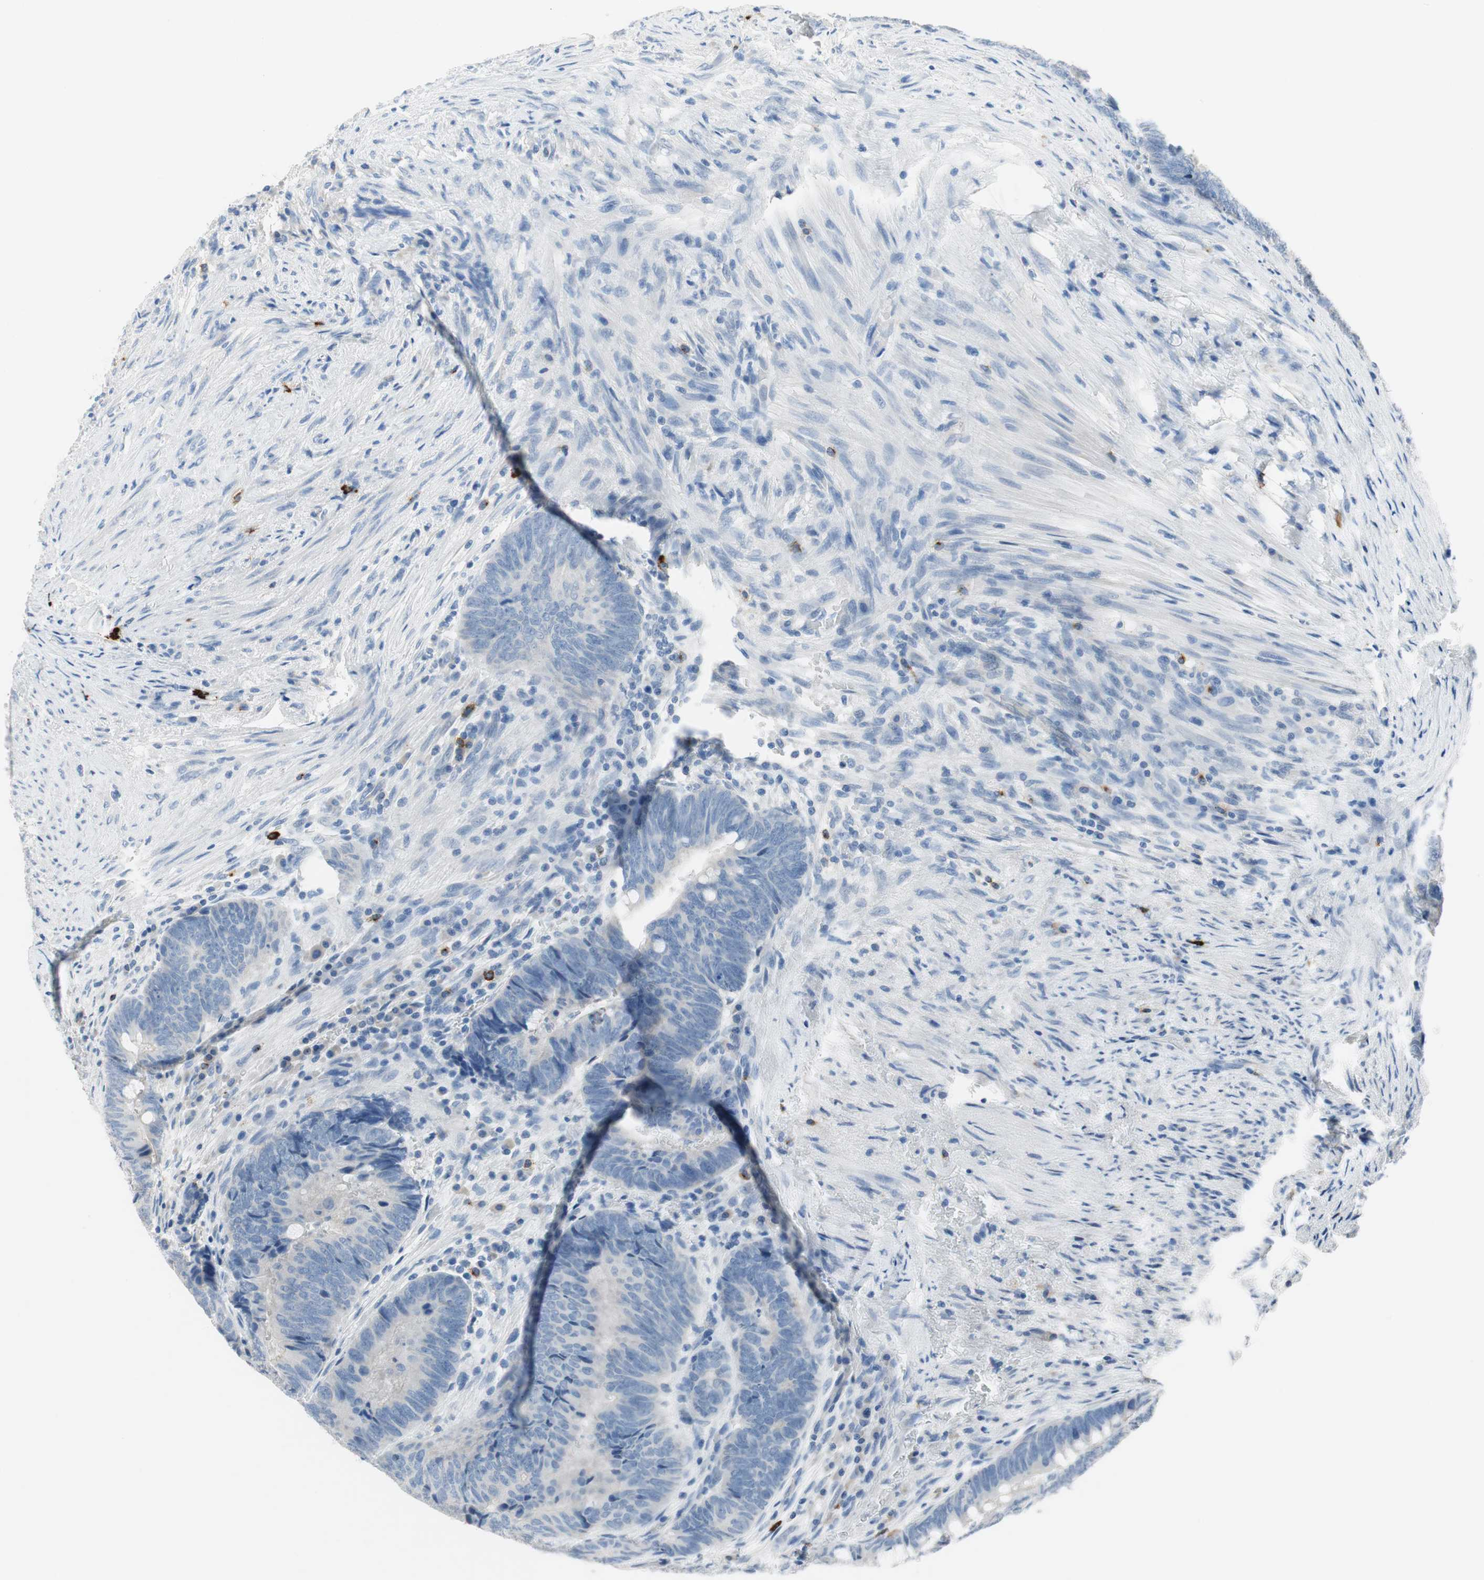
{"staining": {"intensity": "negative", "quantity": "none", "location": "none"}, "tissue": "colorectal cancer", "cell_type": "Tumor cells", "image_type": "cancer", "snomed": [{"axis": "morphology", "description": "Normal tissue, NOS"}, {"axis": "morphology", "description": "Adenocarcinoma, NOS"}, {"axis": "topography", "description": "Rectum"}, {"axis": "topography", "description": "Peripheral nerve tissue"}], "caption": "An IHC histopathology image of colorectal cancer (adenocarcinoma) is shown. There is no staining in tumor cells of colorectal cancer (adenocarcinoma).", "gene": "CPA3", "patient": {"sex": "male", "age": 92}}